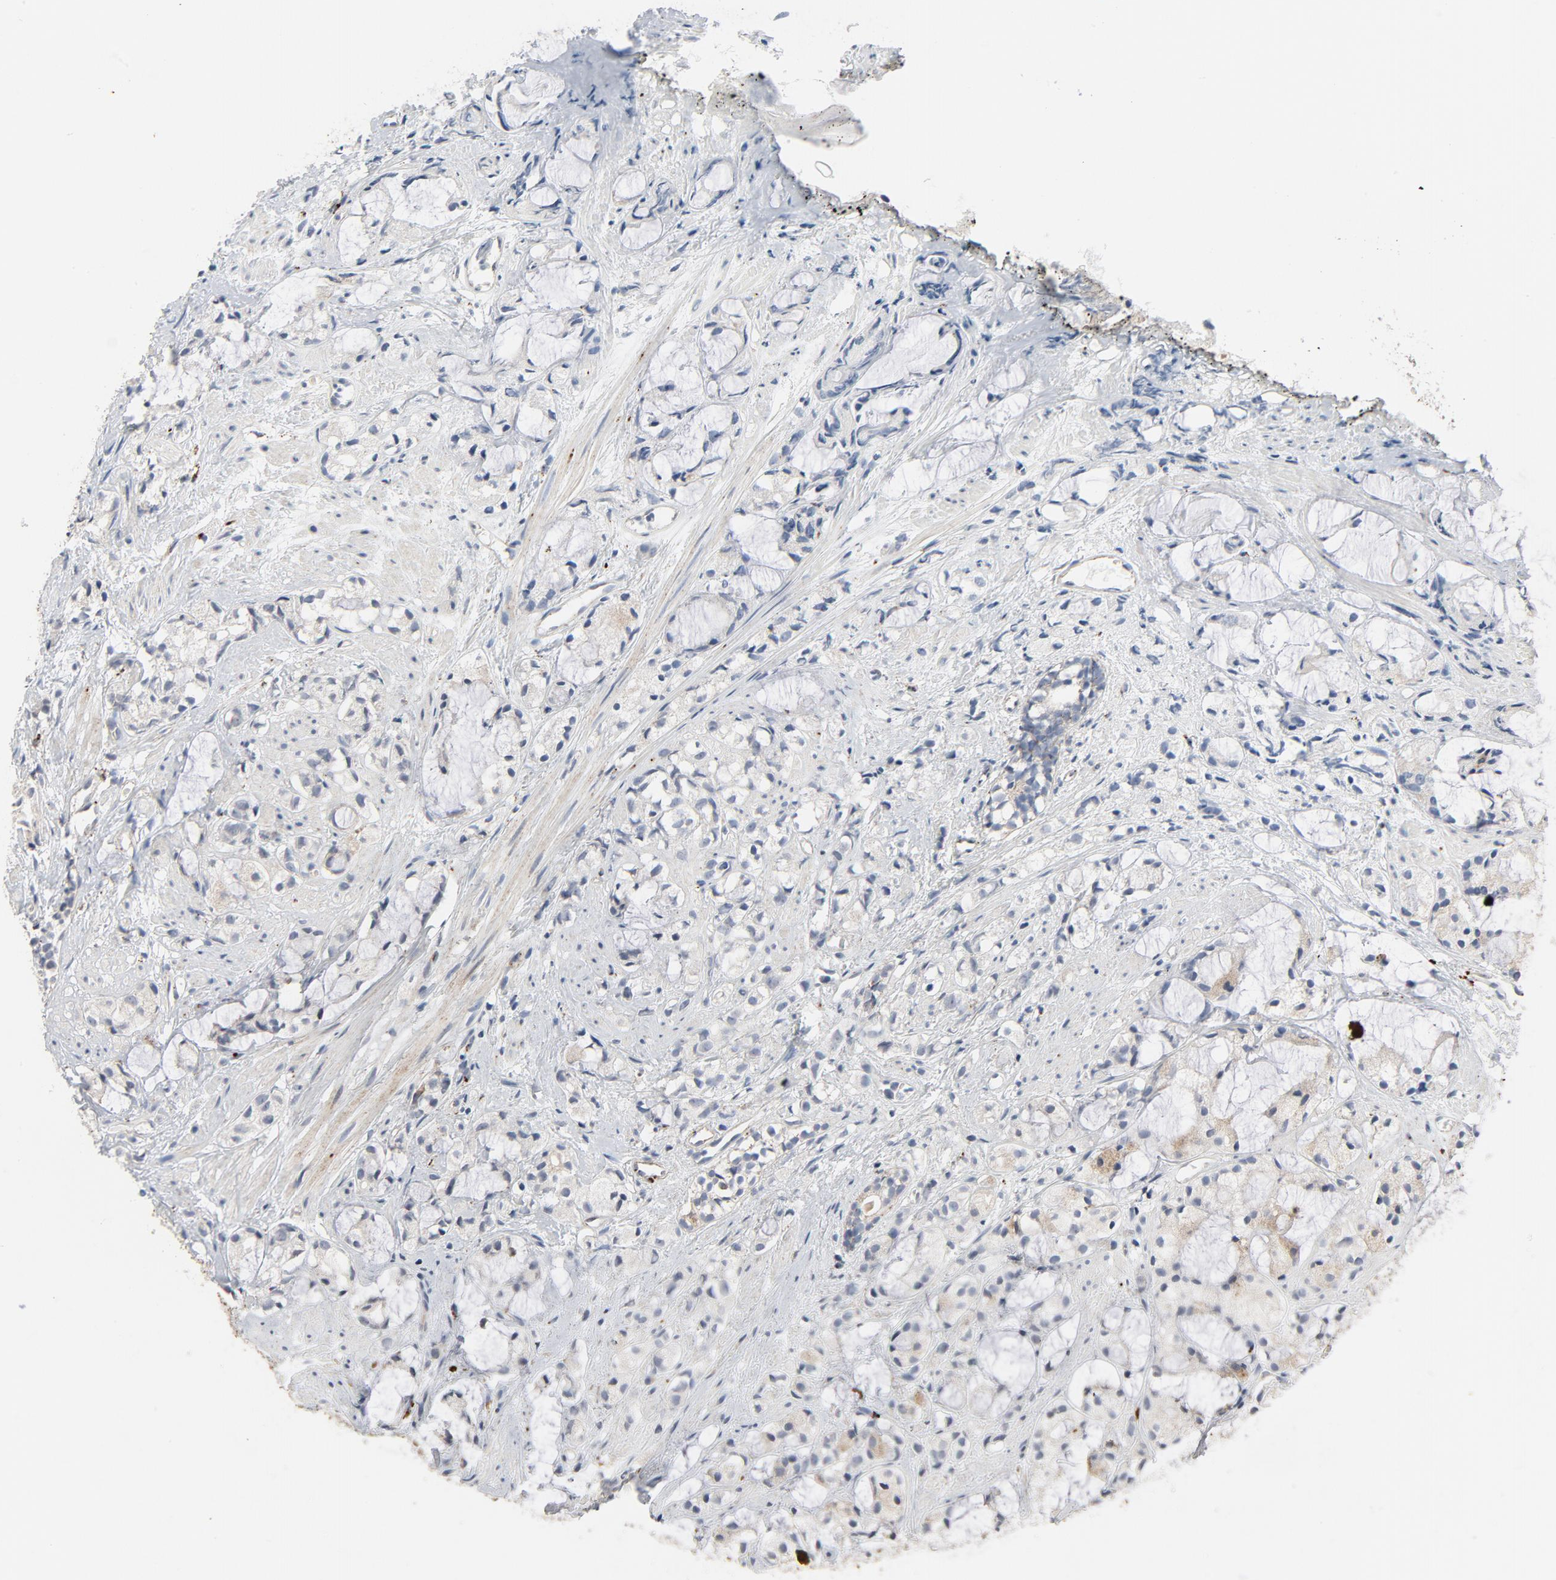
{"staining": {"intensity": "weak", "quantity": "<25%", "location": "cytoplasmic/membranous"}, "tissue": "prostate cancer", "cell_type": "Tumor cells", "image_type": "cancer", "snomed": [{"axis": "morphology", "description": "Adenocarcinoma, High grade"}, {"axis": "topography", "description": "Prostate"}], "caption": "High magnification brightfield microscopy of prostate cancer (adenocarcinoma (high-grade)) stained with DAB (3,3'-diaminobenzidine) (brown) and counterstained with hematoxylin (blue): tumor cells show no significant positivity. (DAB (3,3'-diaminobenzidine) IHC, high magnification).", "gene": "AKT2", "patient": {"sex": "male", "age": 67}}